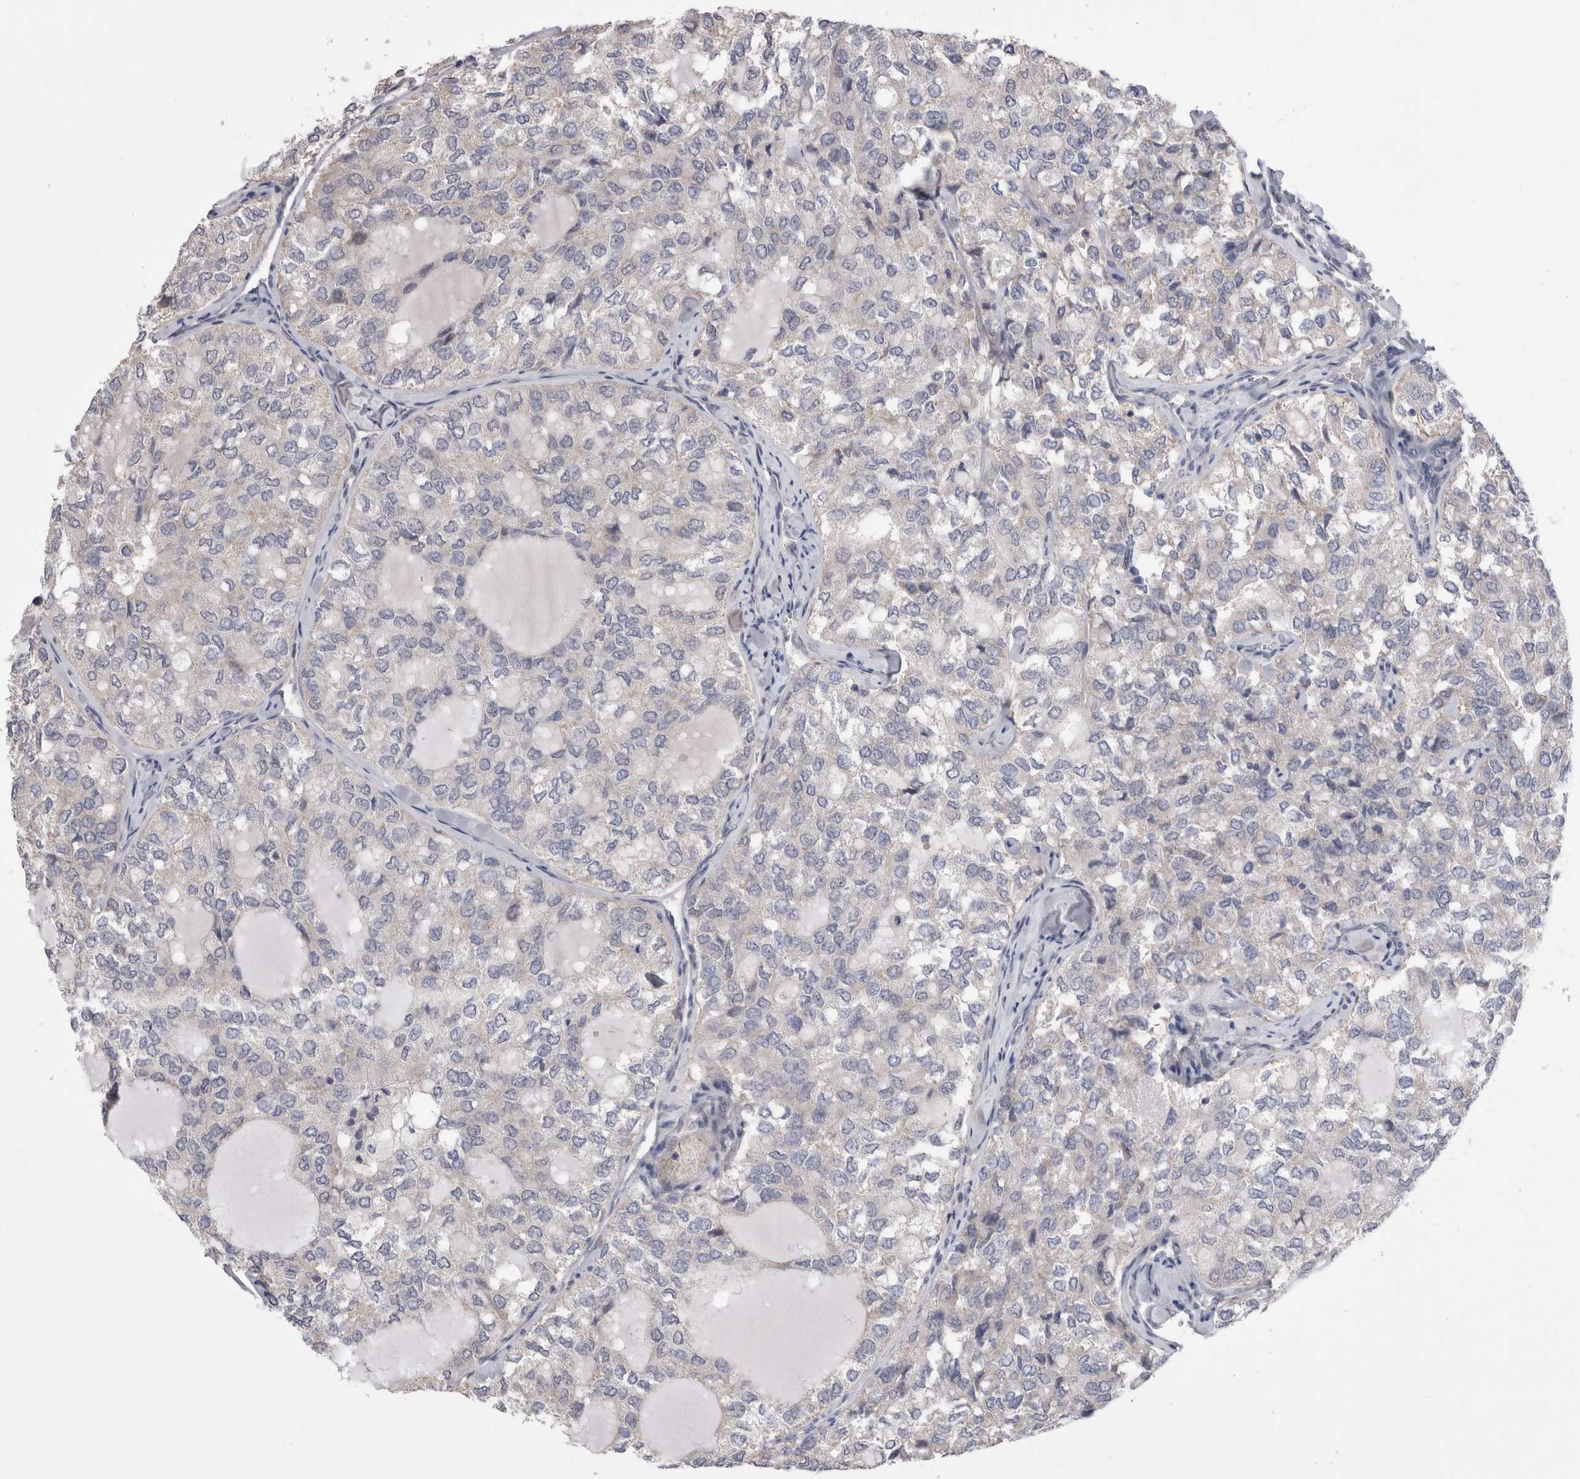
{"staining": {"intensity": "negative", "quantity": "none", "location": "none"}, "tissue": "thyroid cancer", "cell_type": "Tumor cells", "image_type": "cancer", "snomed": [{"axis": "morphology", "description": "Follicular adenoma carcinoma, NOS"}, {"axis": "topography", "description": "Thyroid gland"}], "caption": "Thyroid follicular adenoma carcinoma was stained to show a protein in brown. There is no significant expression in tumor cells.", "gene": "ARHGAP29", "patient": {"sex": "male", "age": 75}}